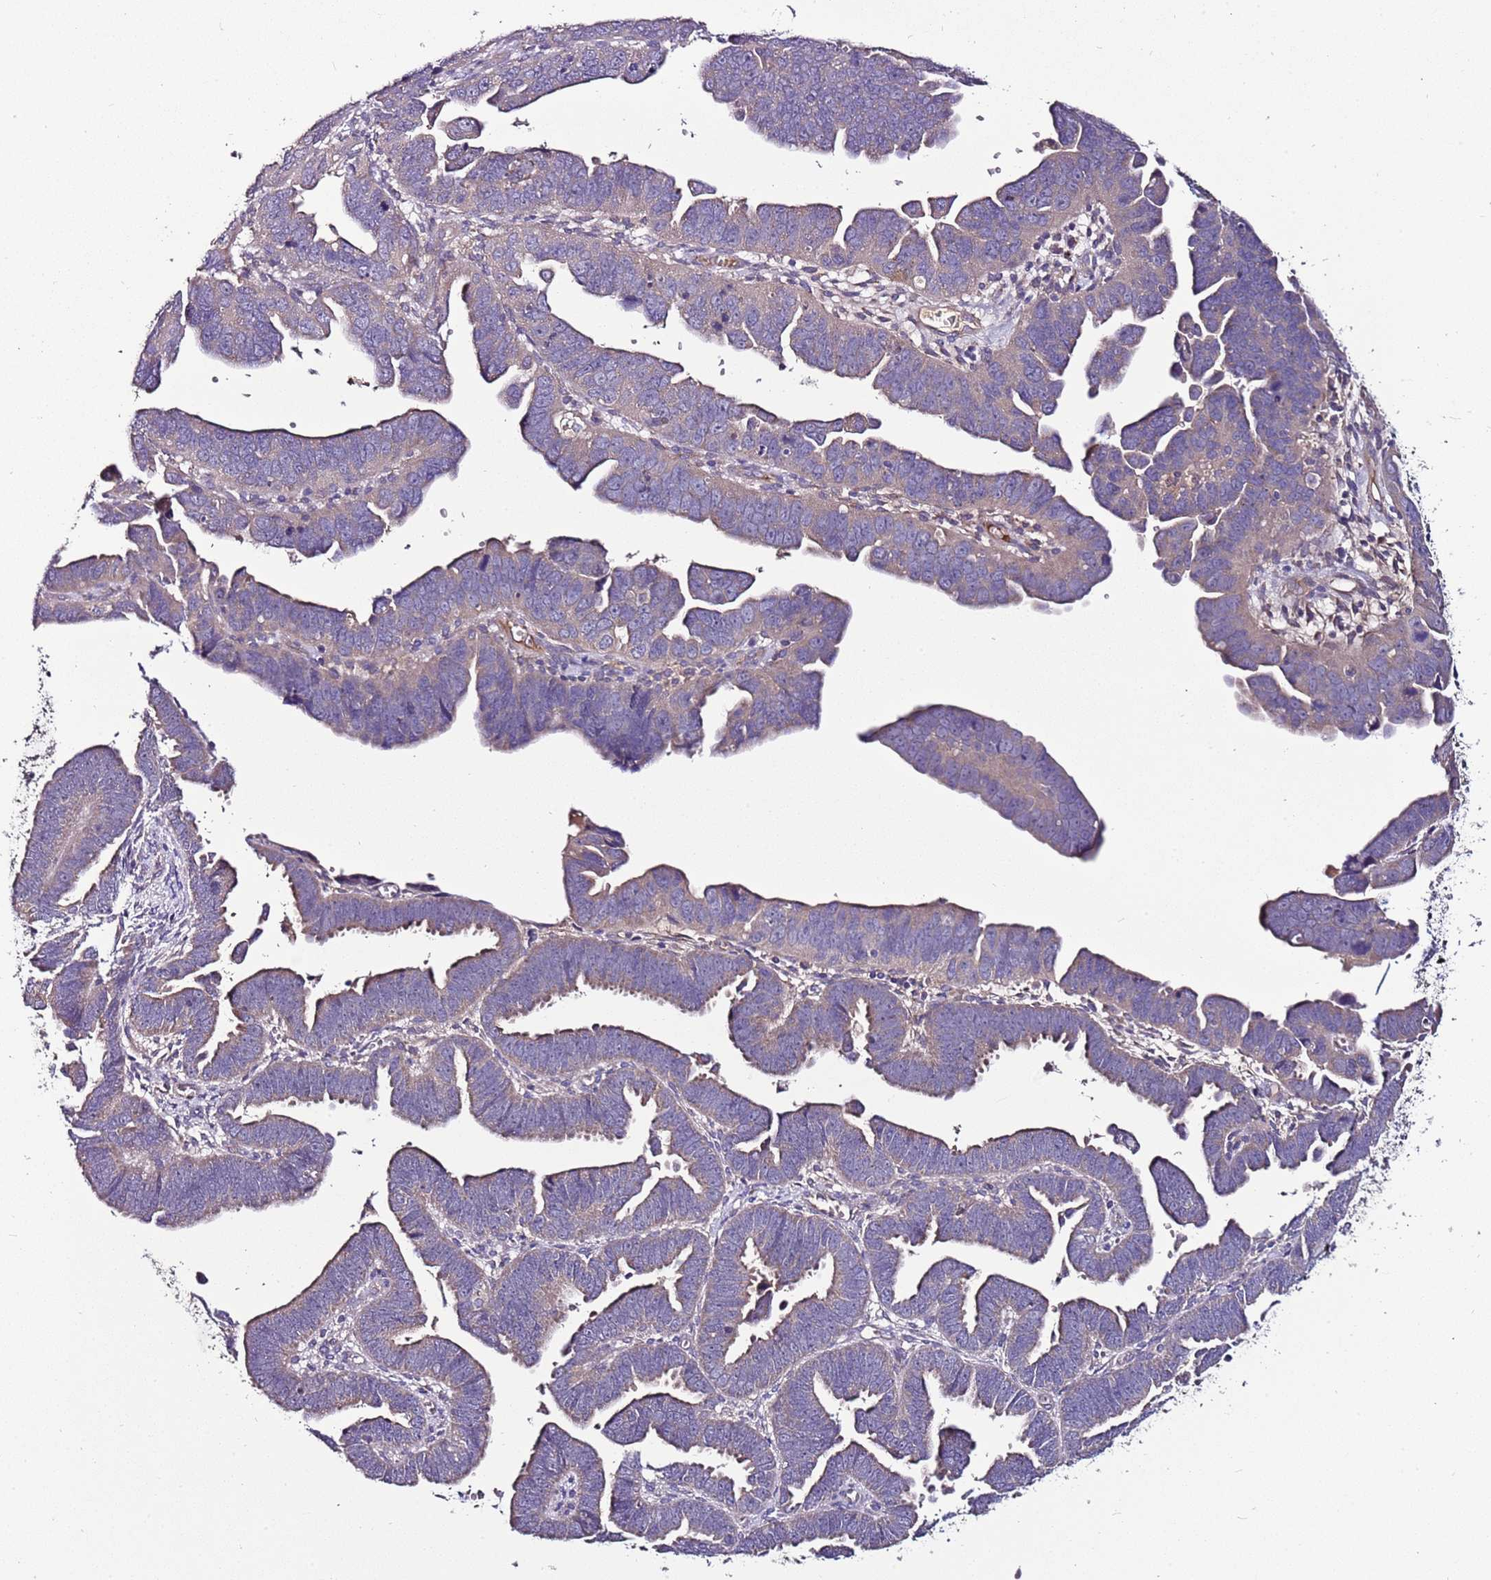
{"staining": {"intensity": "weak", "quantity": "25%-75%", "location": "cytoplasmic/membranous"}, "tissue": "endometrial cancer", "cell_type": "Tumor cells", "image_type": "cancer", "snomed": [{"axis": "morphology", "description": "Adenocarcinoma, NOS"}, {"axis": "topography", "description": "Endometrium"}], "caption": "Immunohistochemistry (IHC) of human endometrial adenocarcinoma exhibits low levels of weak cytoplasmic/membranous expression in approximately 25%-75% of tumor cells.", "gene": "FAM20A", "patient": {"sex": "female", "age": 75}}